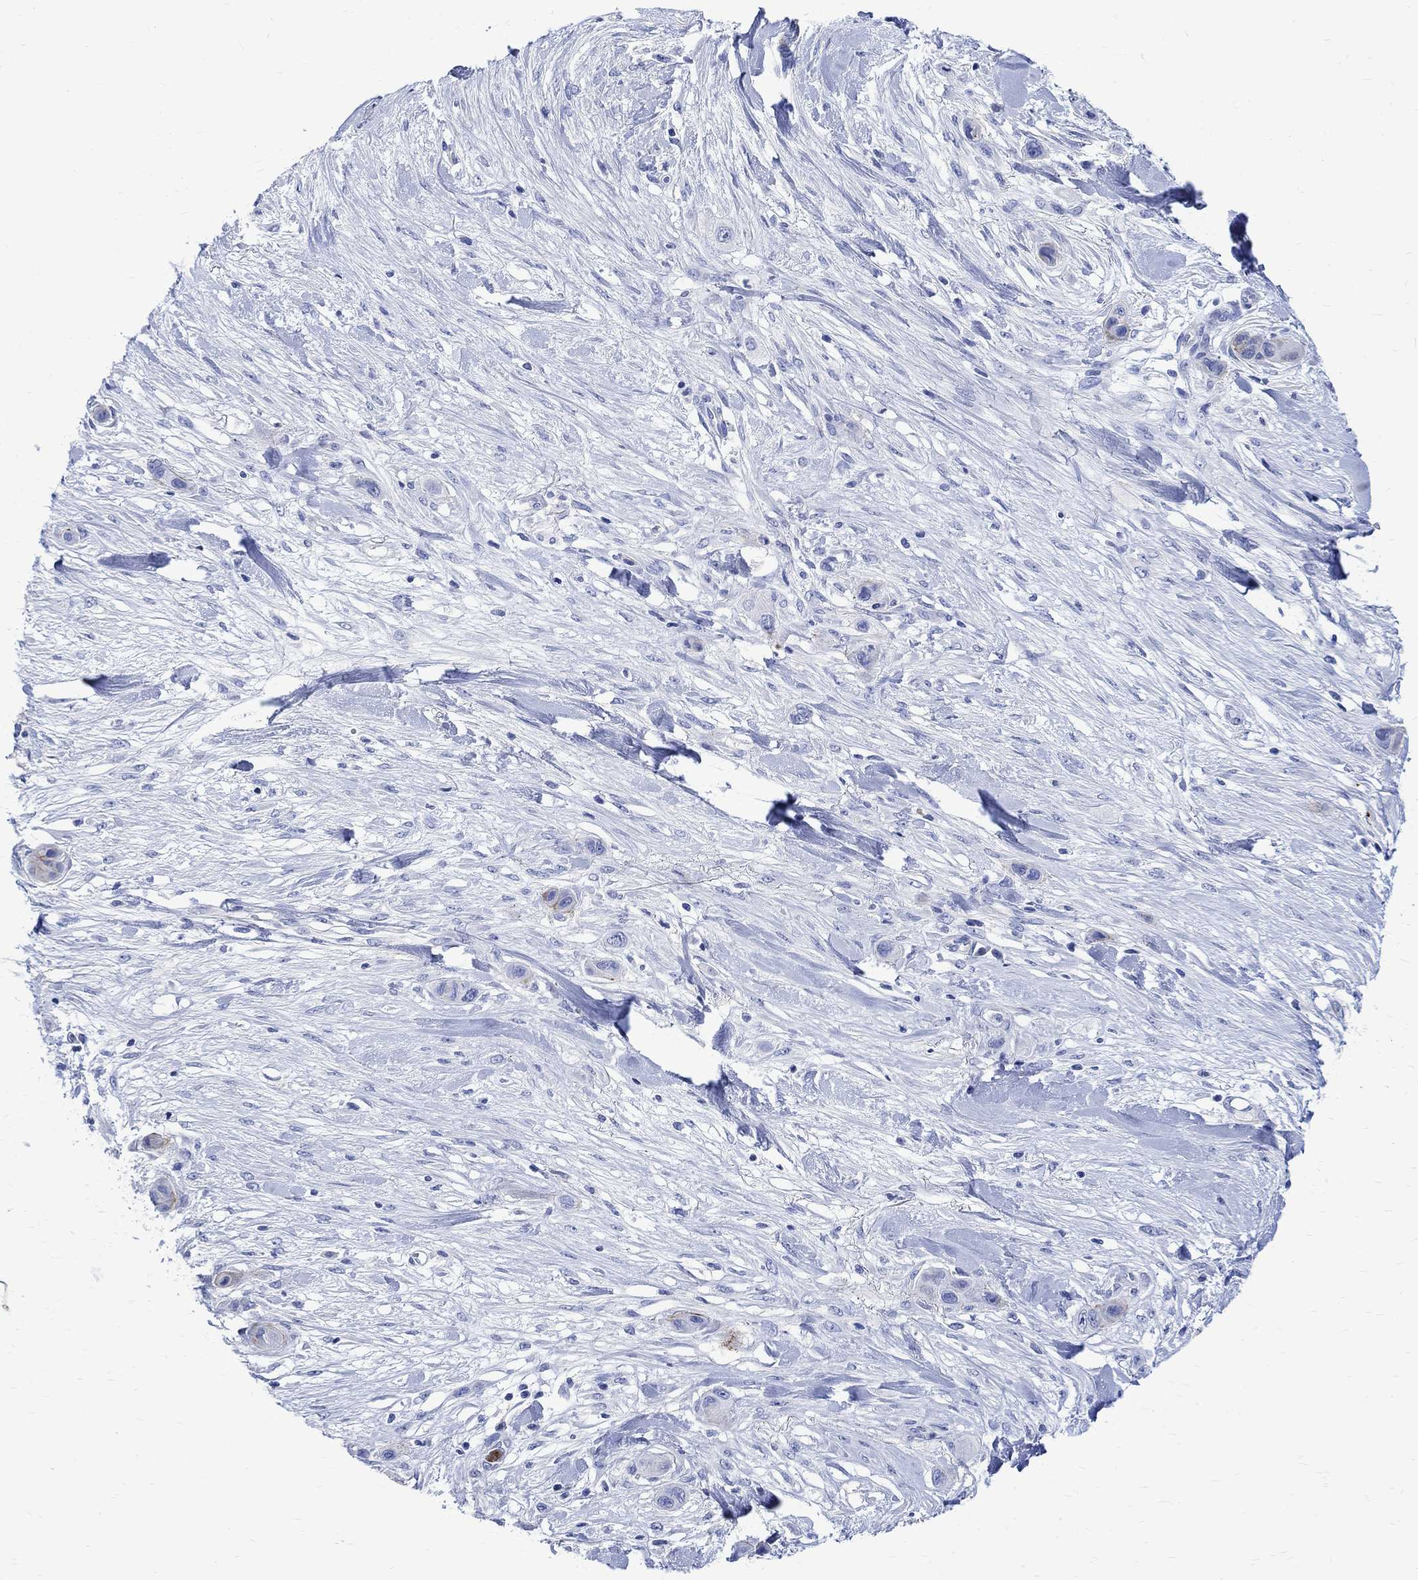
{"staining": {"intensity": "weak", "quantity": "<25%", "location": "cytoplasmic/membranous"}, "tissue": "skin cancer", "cell_type": "Tumor cells", "image_type": "cancer", "snomed": [{"axis": "morphology", "description": "Squamous cell carcinoma, NOS"}, {"axis": "topography", "description": "Skin"}], "caption": "This is a image of IHC staining of skin squamous cell carcinoma, which shows no positivity in tumor cells. (Brightfield microscopy of DAB (3,3'-diaminobenzidine) IHC at high magnification).", "gene": "PARVB", "patient": {"sex": "male", "age": 79}}